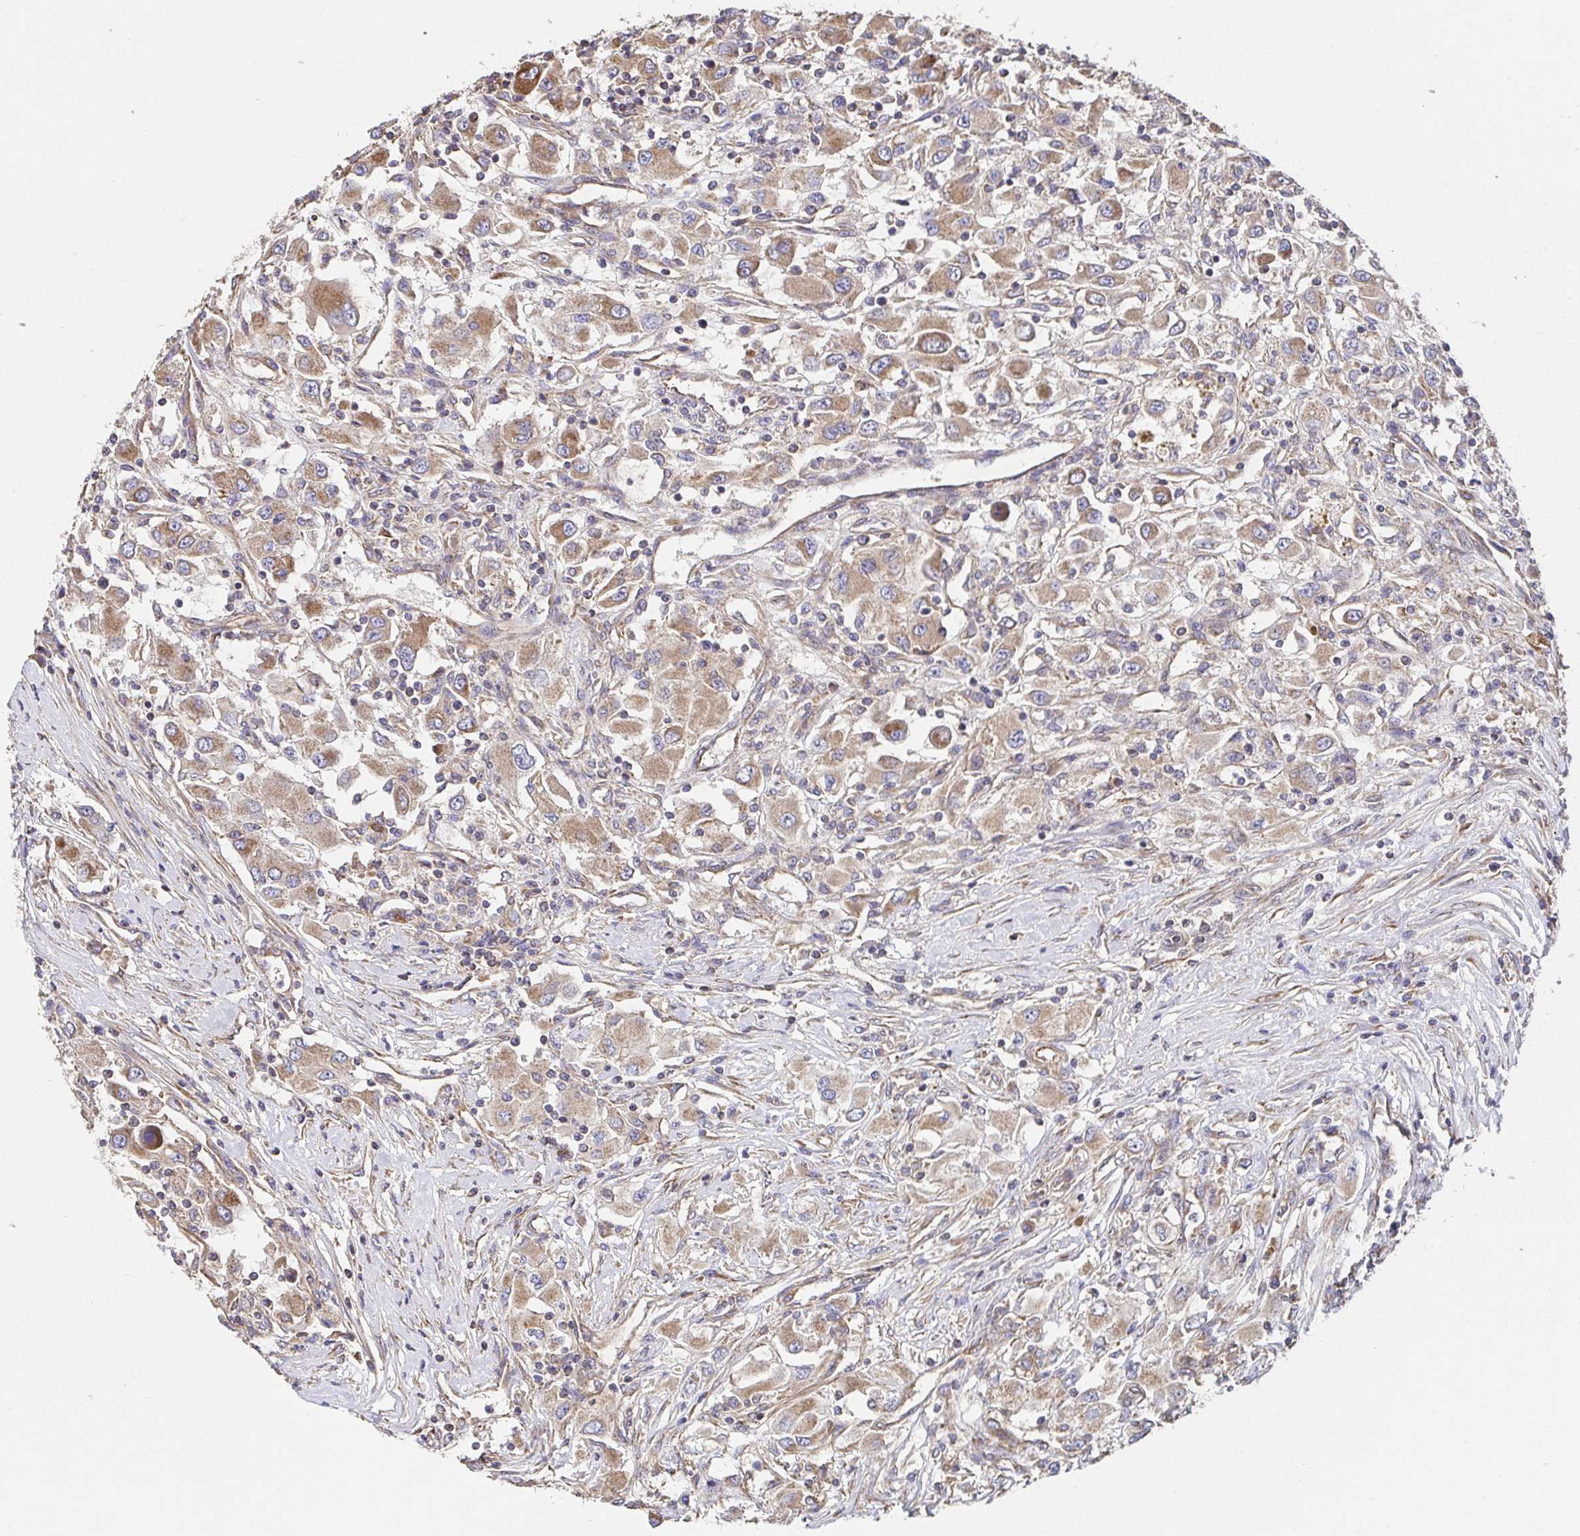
{"staining": {"intensity": "moderate", "quantity": ">75%", "location": "cytoplasmic/membranous"}, "tissue": "renal cancer", "cell_type": "Tumor cells", "image_type": "cancer", "snomed": [{"axis": "morphology", "description": "Adenocarcinoma, NOS"}, {"axis": "topography", "description": "Kidney"}], "caption": "Adenocarcinoma (renal) stained with a brown dye reveals moderate cytoplasmic/membranous positive staining in about >75% of tumor cells.", "gene": "APBB1", "patient": {"sex": "female", "age": 67}}